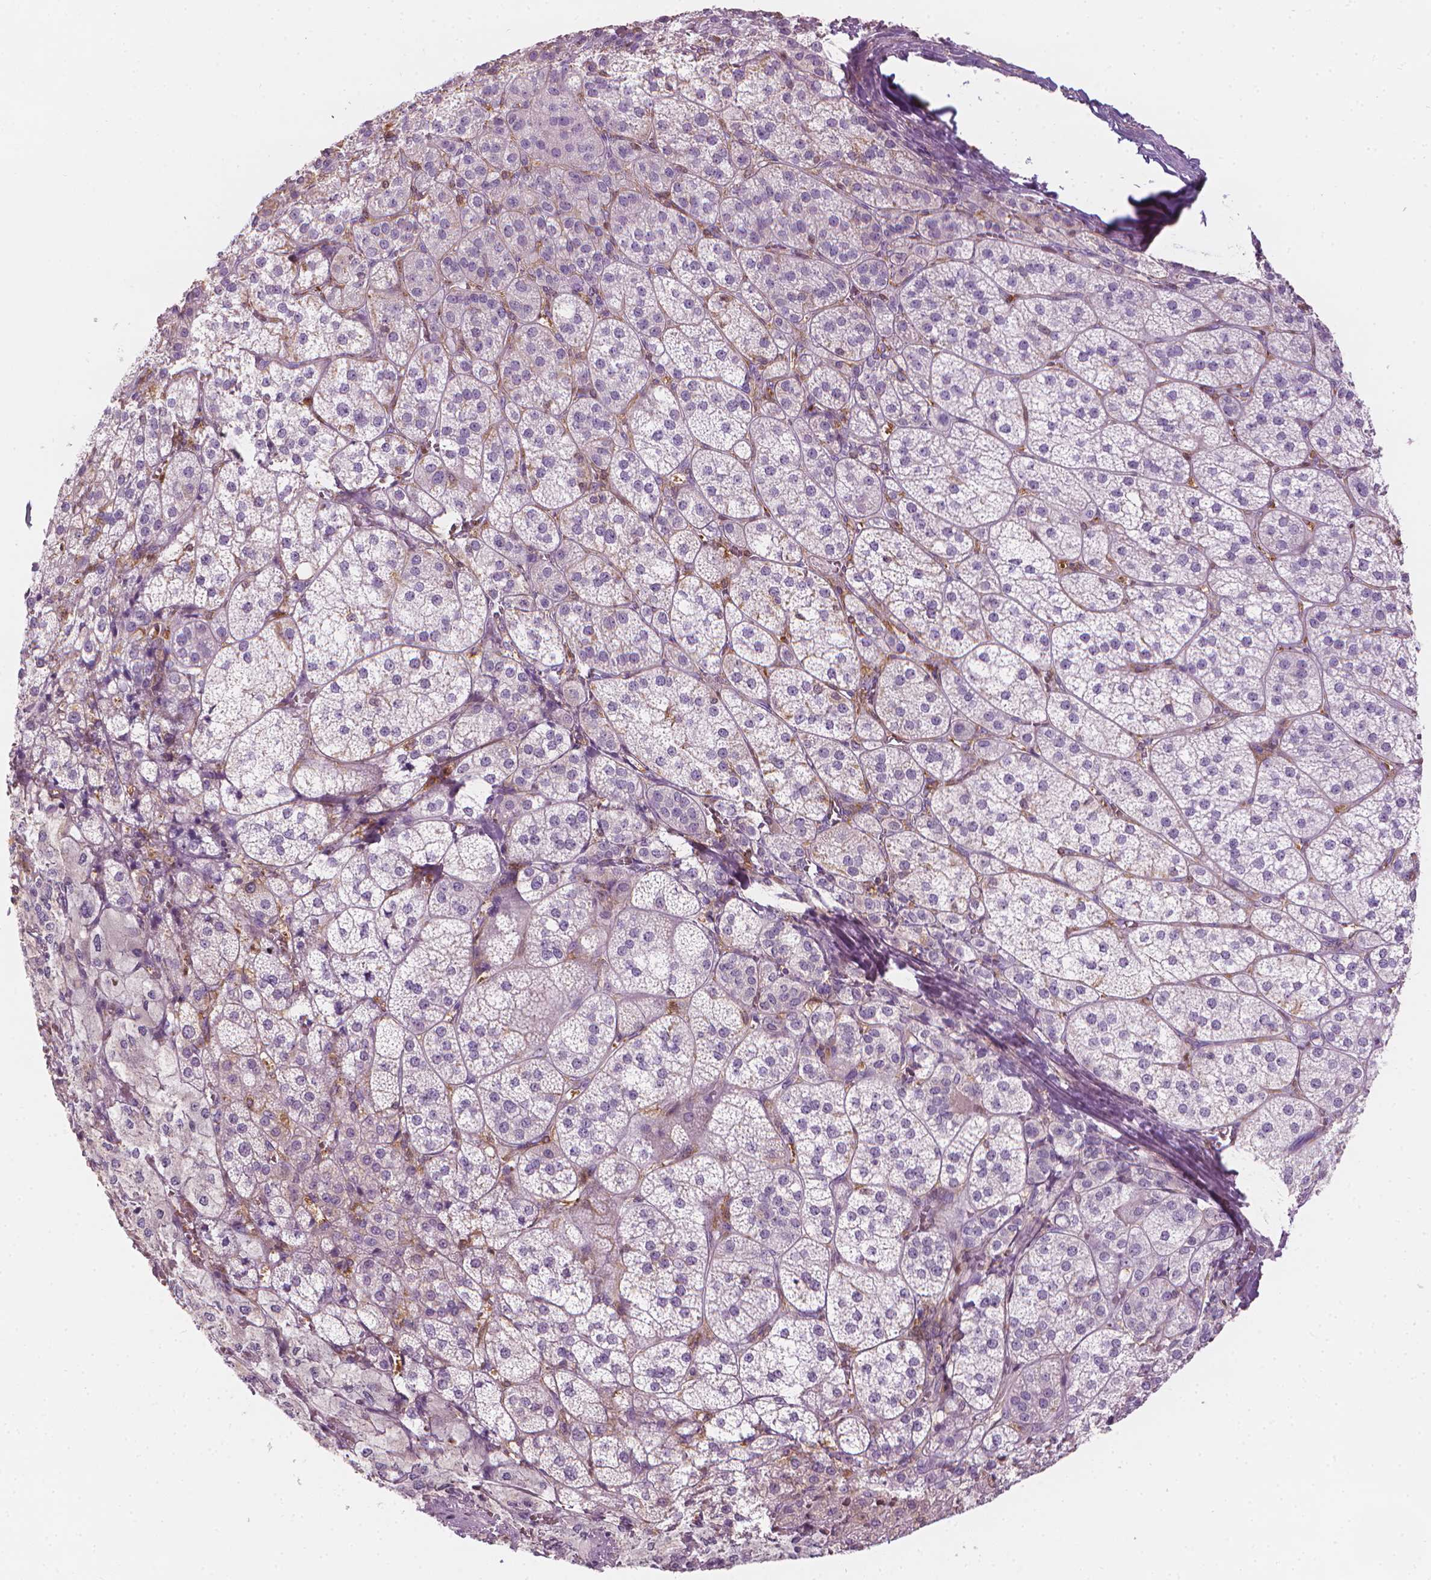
{"staining": {"intensity": "weak", "quantity": "<25%", "location": "cytoplasmic/membranous"}, "tissue": "adrenal gland", "cell_type": "Glandular cells", "image_type": "normal", "snomed": [{"axis": "morphology", "description": "Normal tissue, NOS"}, {"axis": "topography", "description": "Adrenal gland"}], "caption": "The photomicrograph displays no significant positivity in glandular cells of adrenal gland. Brightfield microscopy of immunohistochemistry stained with DAB (brown) and hematoxylin (blue), captured at high magnification.", "gene": "SHMT1", "patient": {"sex": "female", "age": 60}}